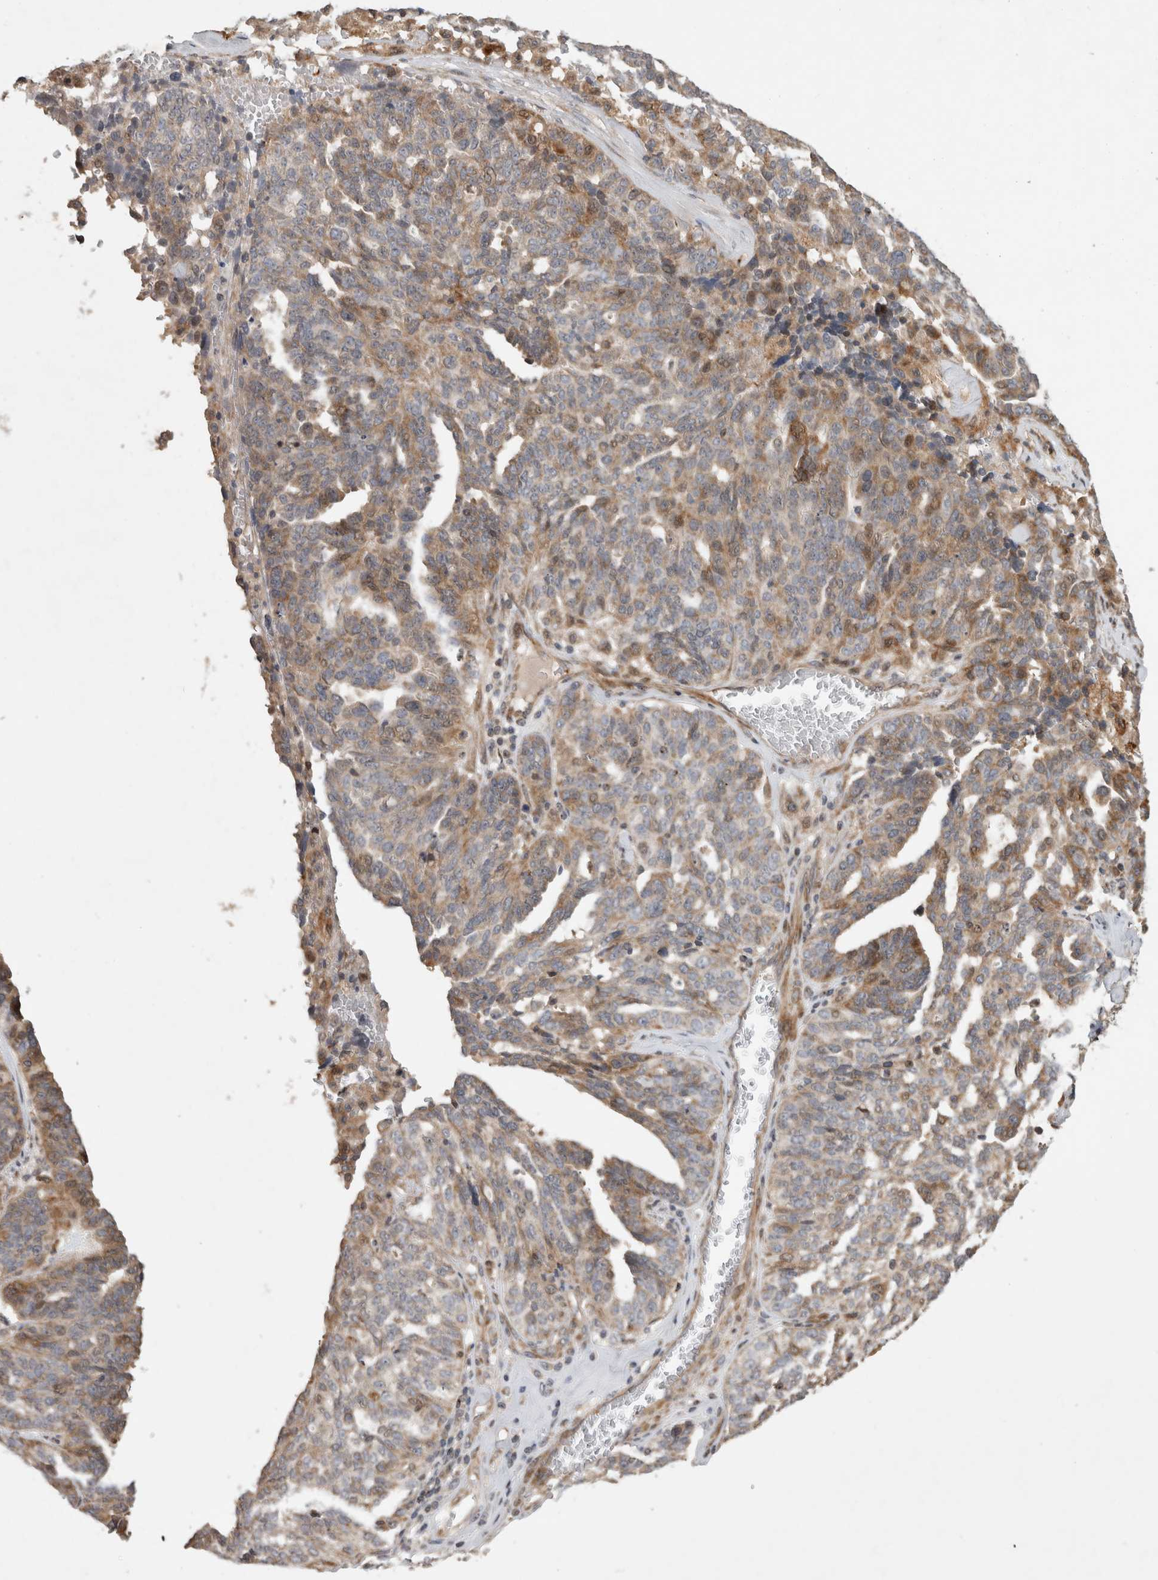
{"staining": {"intensity": "weak", "quantity": "25%-75%", "location": "cytoplasmic/membranous"}, "tissue": "ovarian cancer", "cell_type": "Tumor cells", "image_type": "cancer", "snomed": [{"axis": "morphology", "description": "Cystadenocarcinoma, serous, NOS"}, {"axis": "topography", "description": "Ovary"}], "caption": "Weak cytoplasmic/membranous expression is appreciated in about 25%-75% of tumor cells in ovarian cancer (serous cystadenocarcinoma).", "gene": "SERAC1", "patient": {"sex": "female", "age": 59}}